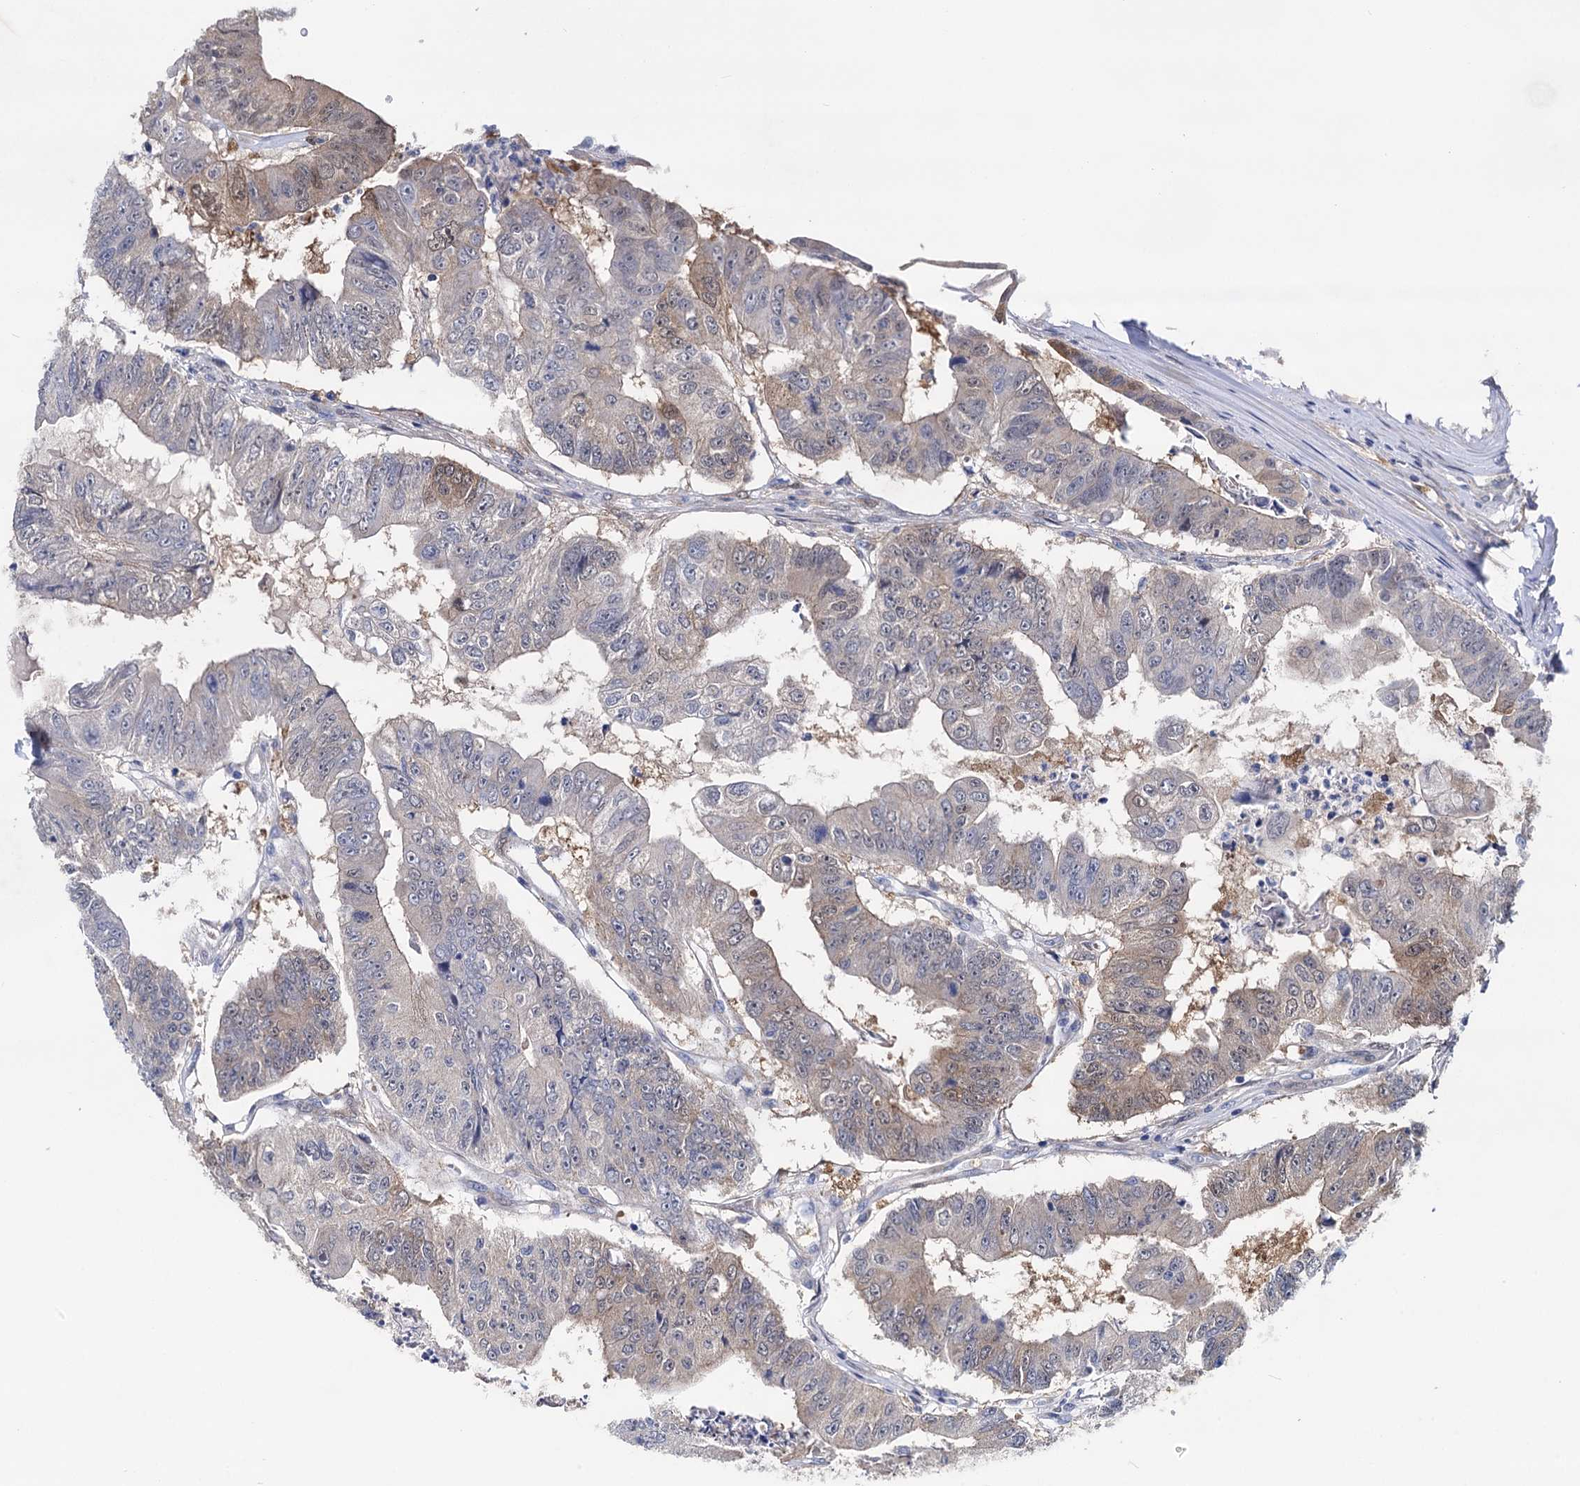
{"staining": {"intensity": "moderate", "quantity": "<25%", "location": "cytoplasmic/membranous"}, "tissue": "colorectal cancer", "cell_type": "Tumor cells", "image_type": "cancer", "snomed": [{"axis": "morphology", "description": "Adenocarcinoma, NOS"}, {"axis": "topography", "description": "Colon"}], "caption": "IHC of colorectal cancer reveals low levels of moderate cytoplasmic/membranous staining in approximately <25% of tumor cells.", "gene": "GSTM3", "patient": {"sex": "female", "age": 67}}